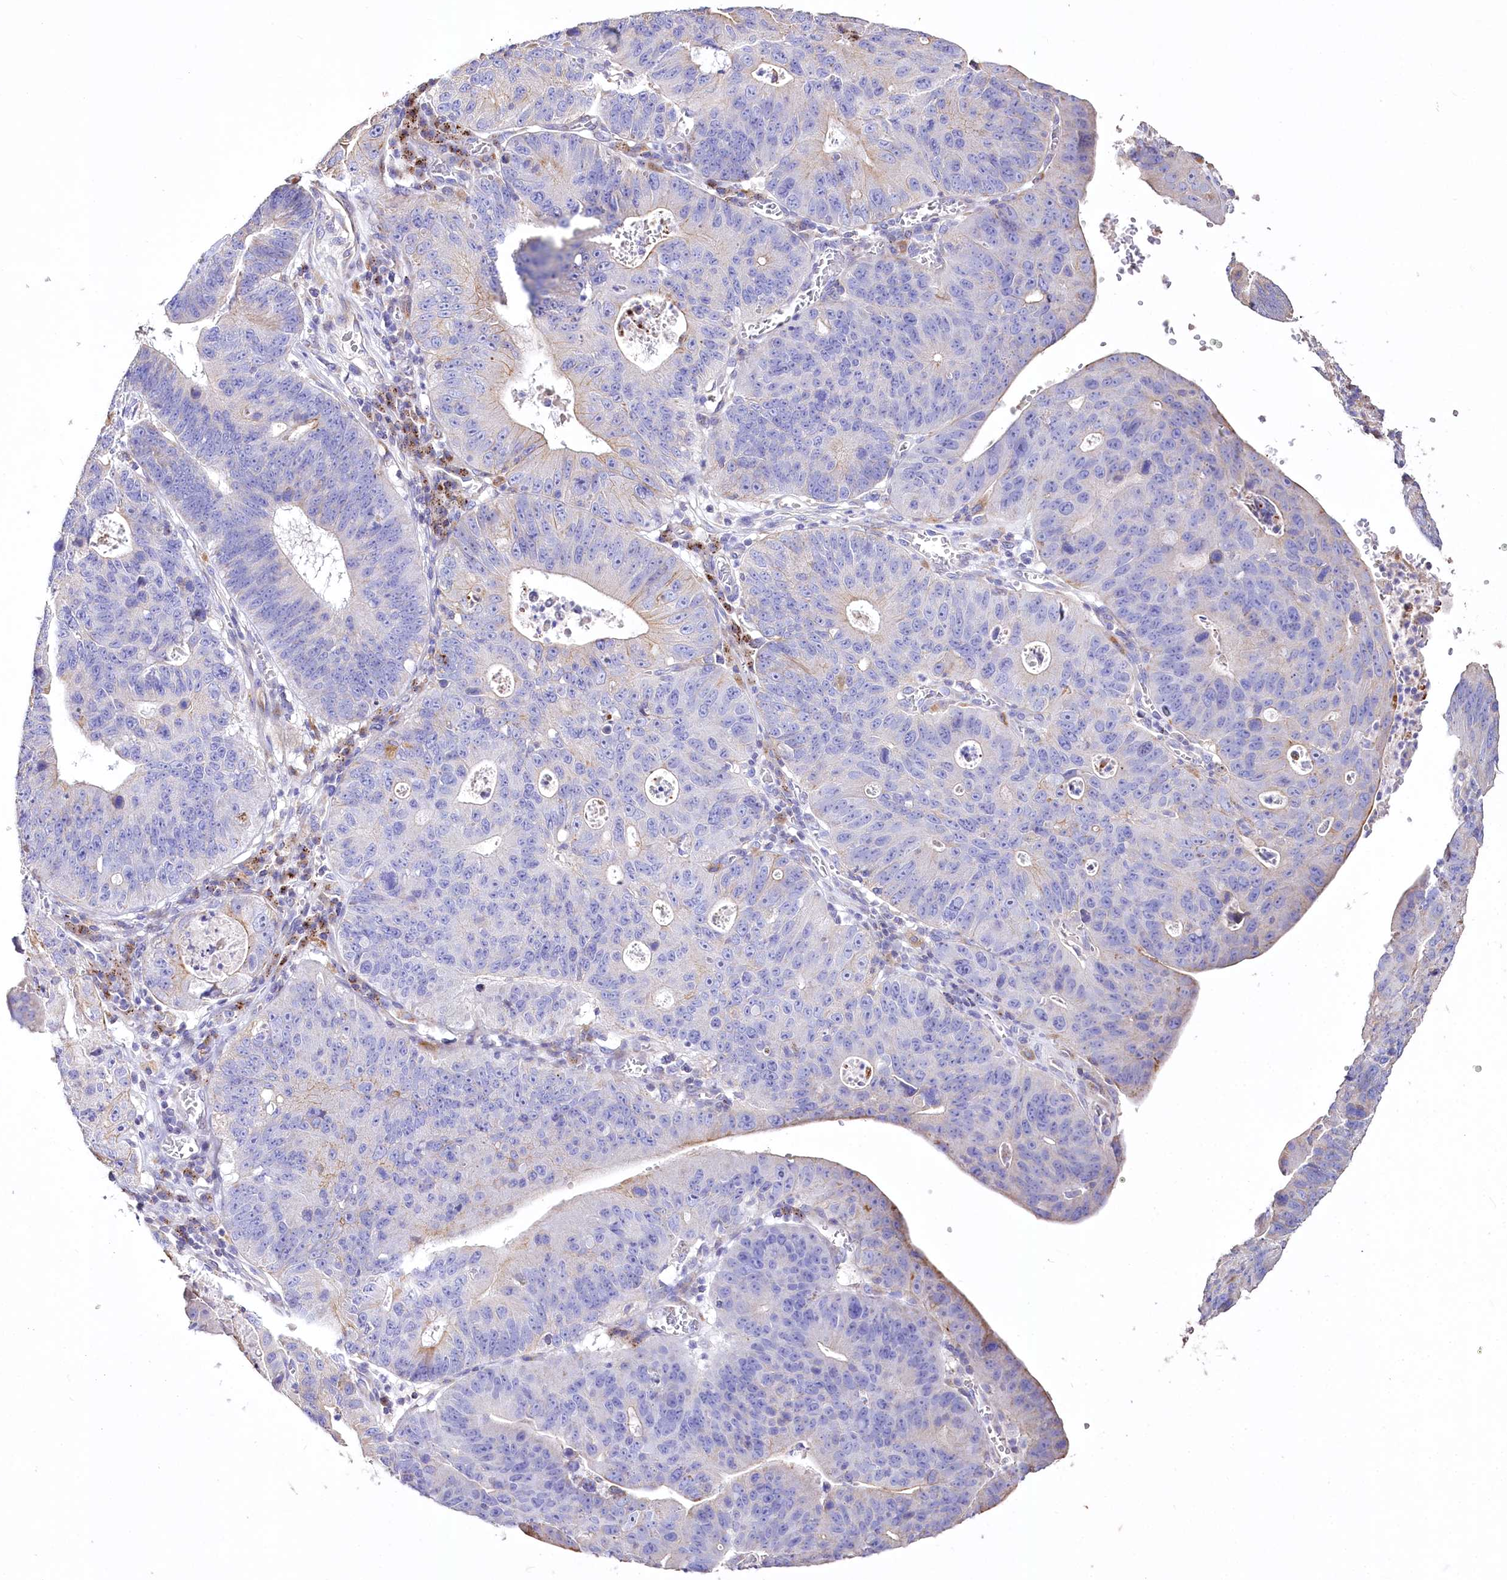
{"staining": {"intensity": "weak", "quantity": "<25%", "location": "cytoplasmic/membranous"}, "tissue": "stomach cancer", "cell_type": "Tumor cells", "image_type": "cancer", "snomed": [{"axis": "morphology", "description": "Adenocarcinoma, NOS"}, {"axis": "topography", "description": "Stomach"}], "caption": "Tumor cells are negative for protein expression in human stomach adenocarcinoma.", "gene": "PTER", "patient": {"sex": "male", "age": 59}}